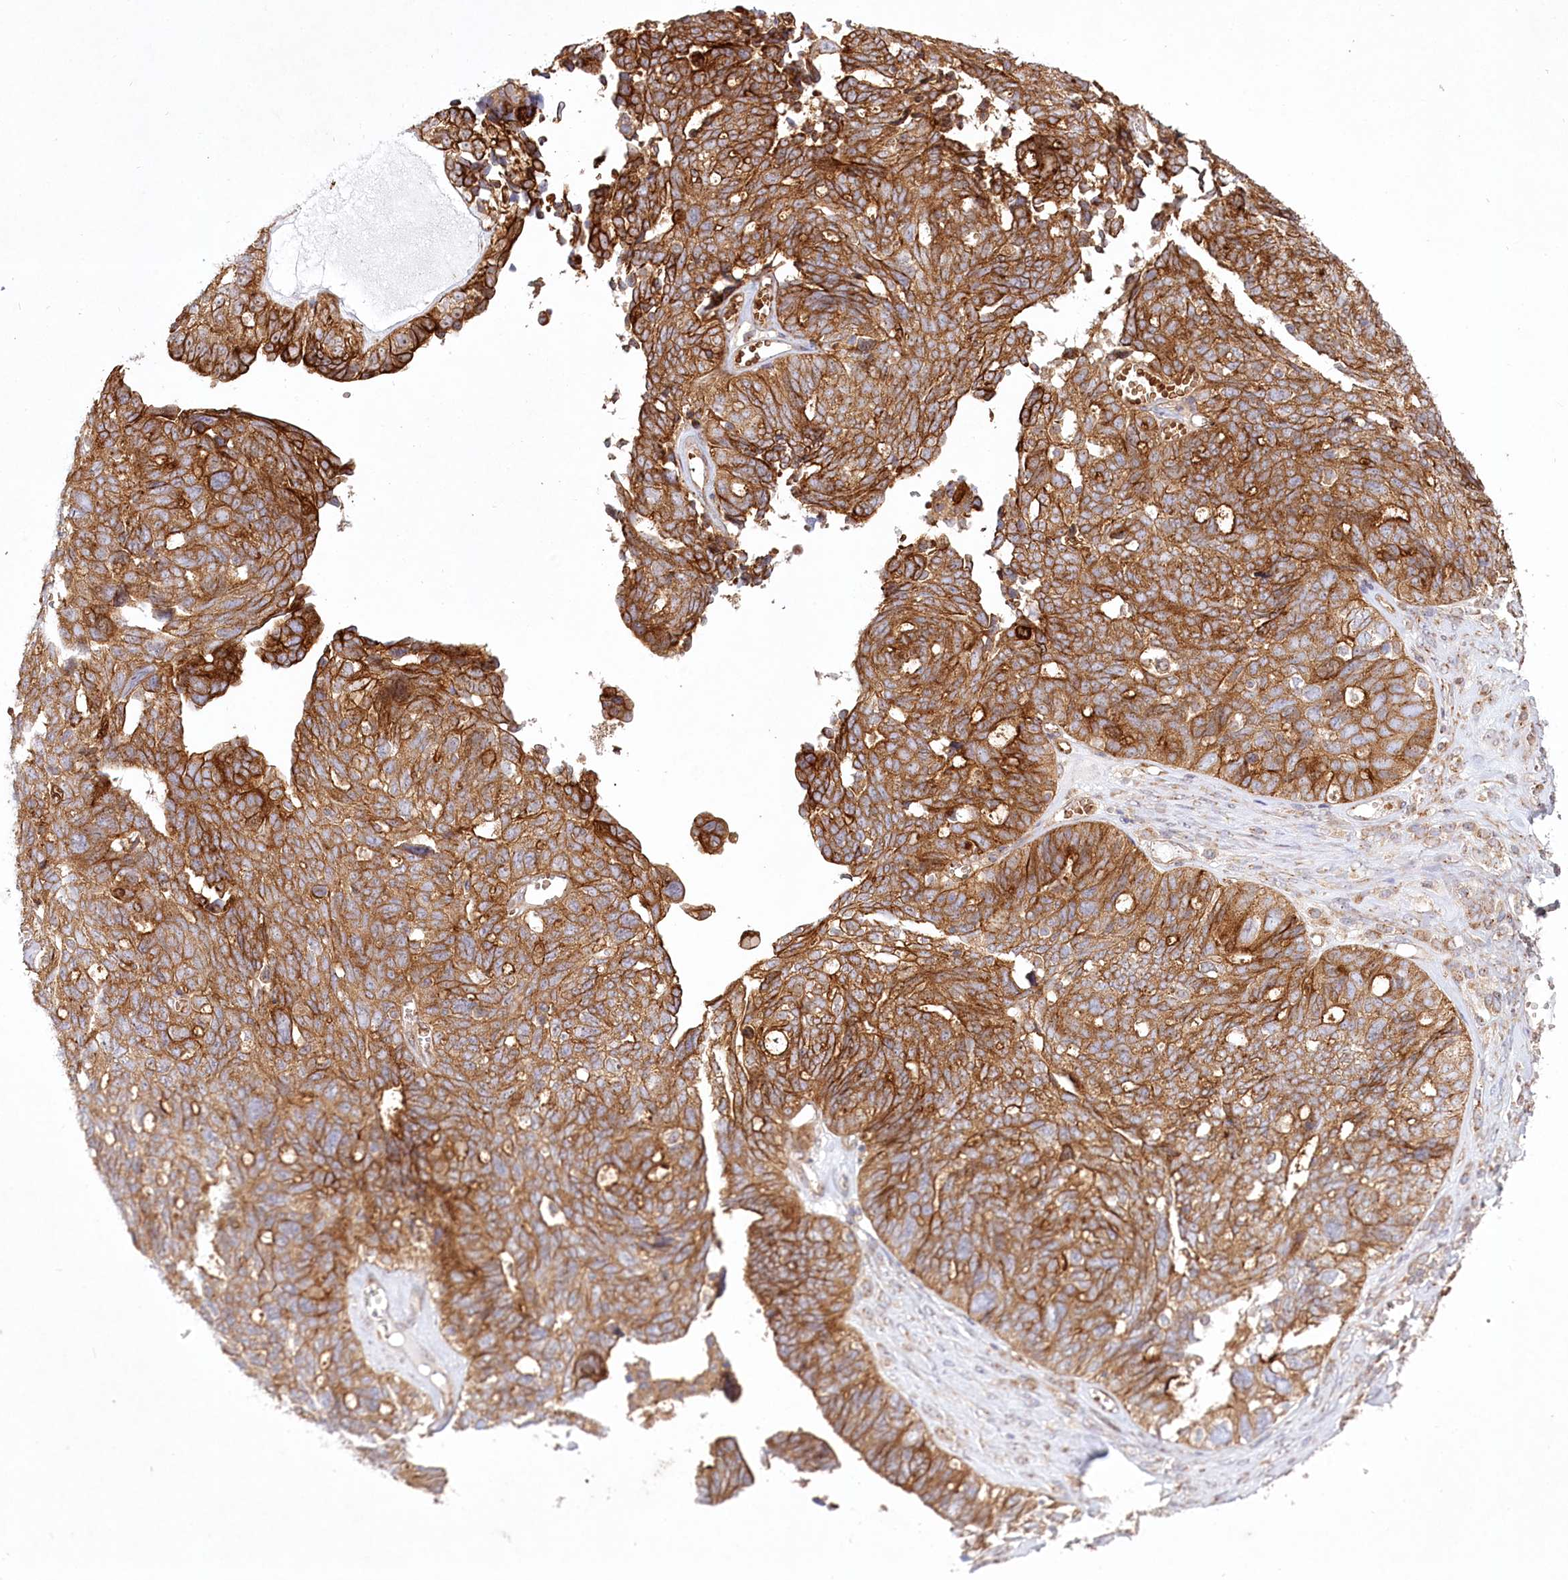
{"staining": {"intensity": "strong", "quantity": ">75%", "location": "cytoplasmic/membranous"}, "tissue": "ovarian cancer", "cell_type": "Tumor cells", "image_type": "cancer", "snomed": [{"axis": "morphology", "description": "Cystadenocarcinoma, serous, NOS"}, {"axis": "topography", "description": "Ovary"}], "caption": "Immunohistochemistry (IHC) (DAB (3,3'-diaminobenzidine)) staining of ovarian serous cystadenocarcinoma demonstrates strong cytoplasmic/membranous protein staining in approximately >75% of tumor cells.", "gene": "COMMD3", "patient": {"sex": "female", "age": 79}}